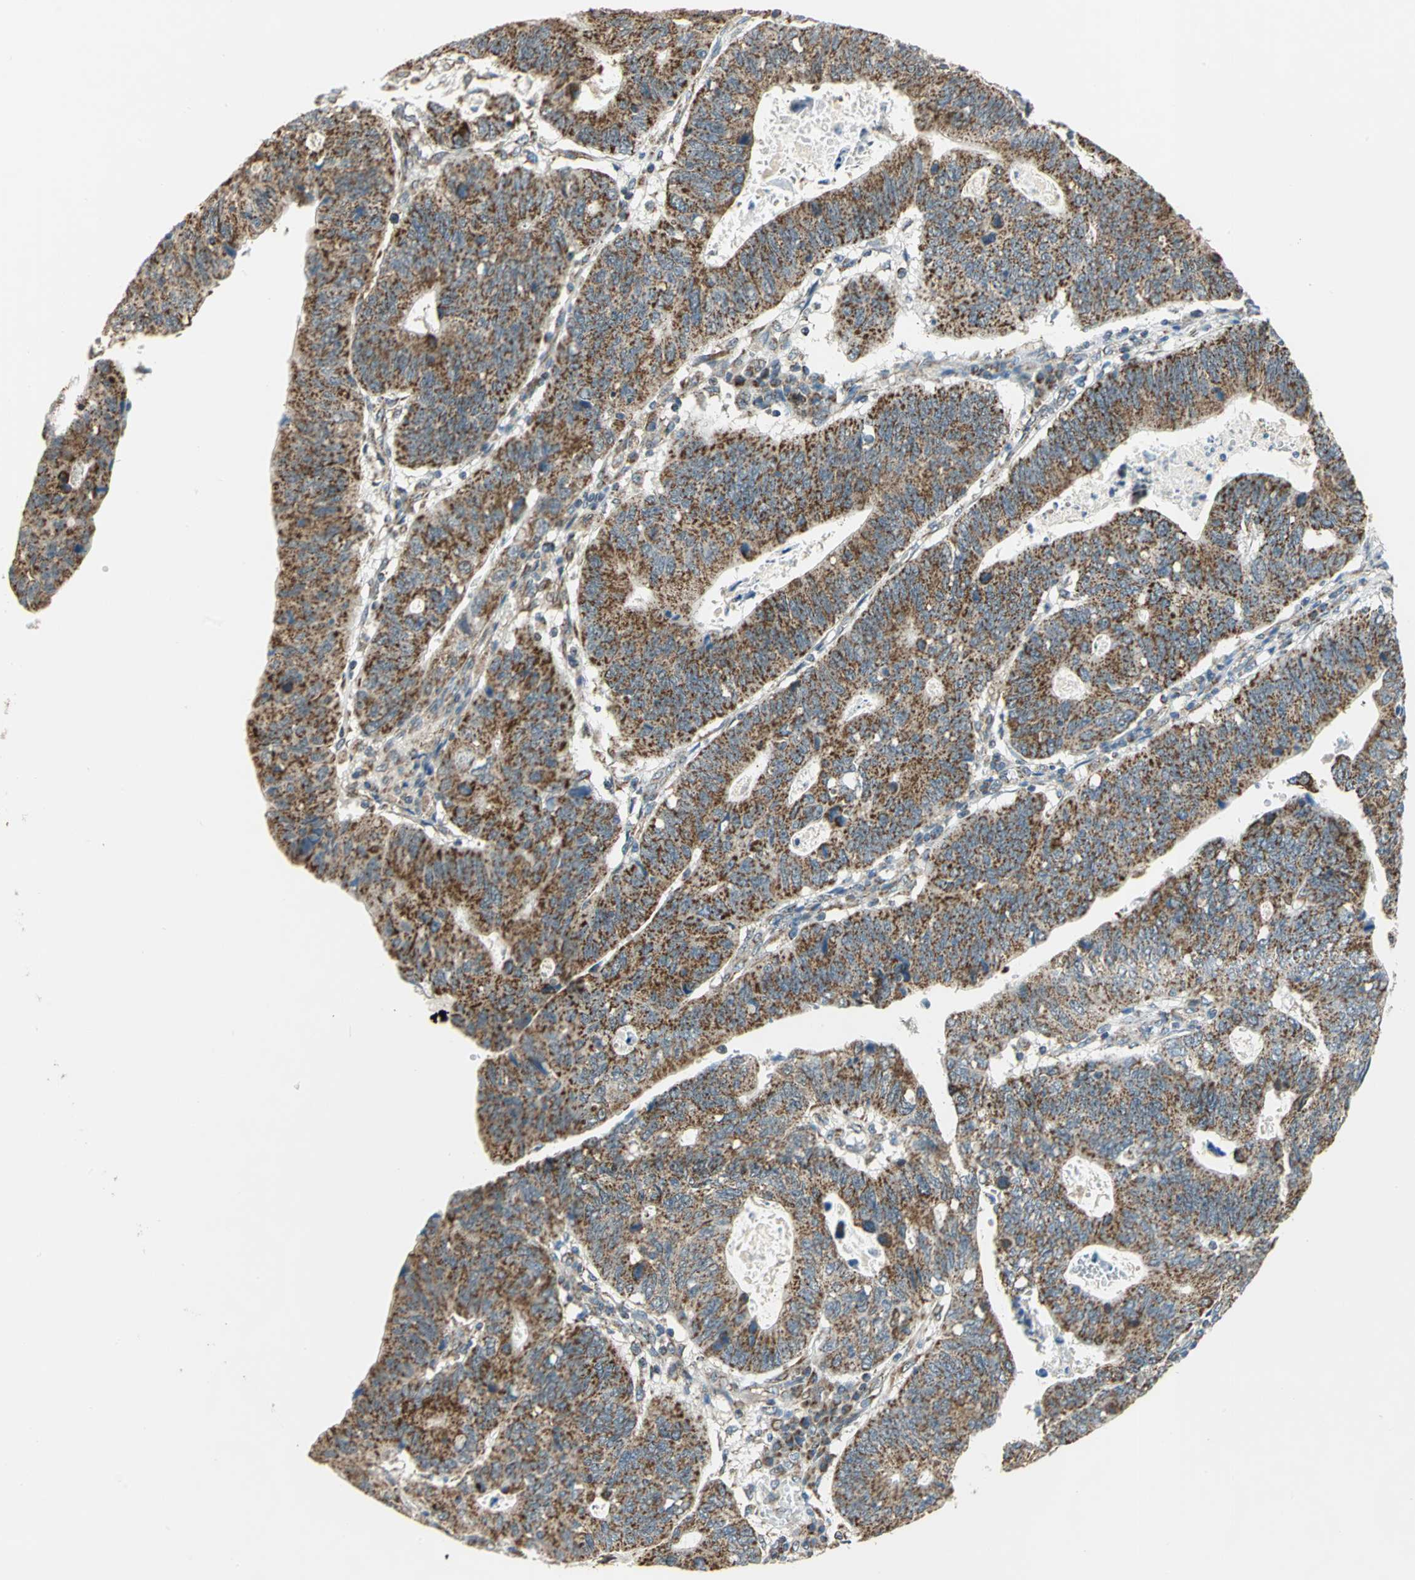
{"staining": {"intensity": "strong", "quantity": ">75%", "location": "cytoplasmic/membranous"}, "tissue": "stomach cancer", "cell_type": "Tumor cells", "image_type": "cancer", "snomed": [{"axis": "morphology", "description": "Adenocarcinoma, NOS"}, {"axis": "topography", "description": "Stomach"}], "caption": "This micrograph exhibits stomach adenocarcinoma stained with immunohistochemistry (IHC) to label a protein in brown. The cytoplasmic/membranous of tumor cells show strong positivity for the protein. Nuclei are counter-stained blue.", "gene": "MRPS22", "patient": {"sex": "male", "age": 59}}